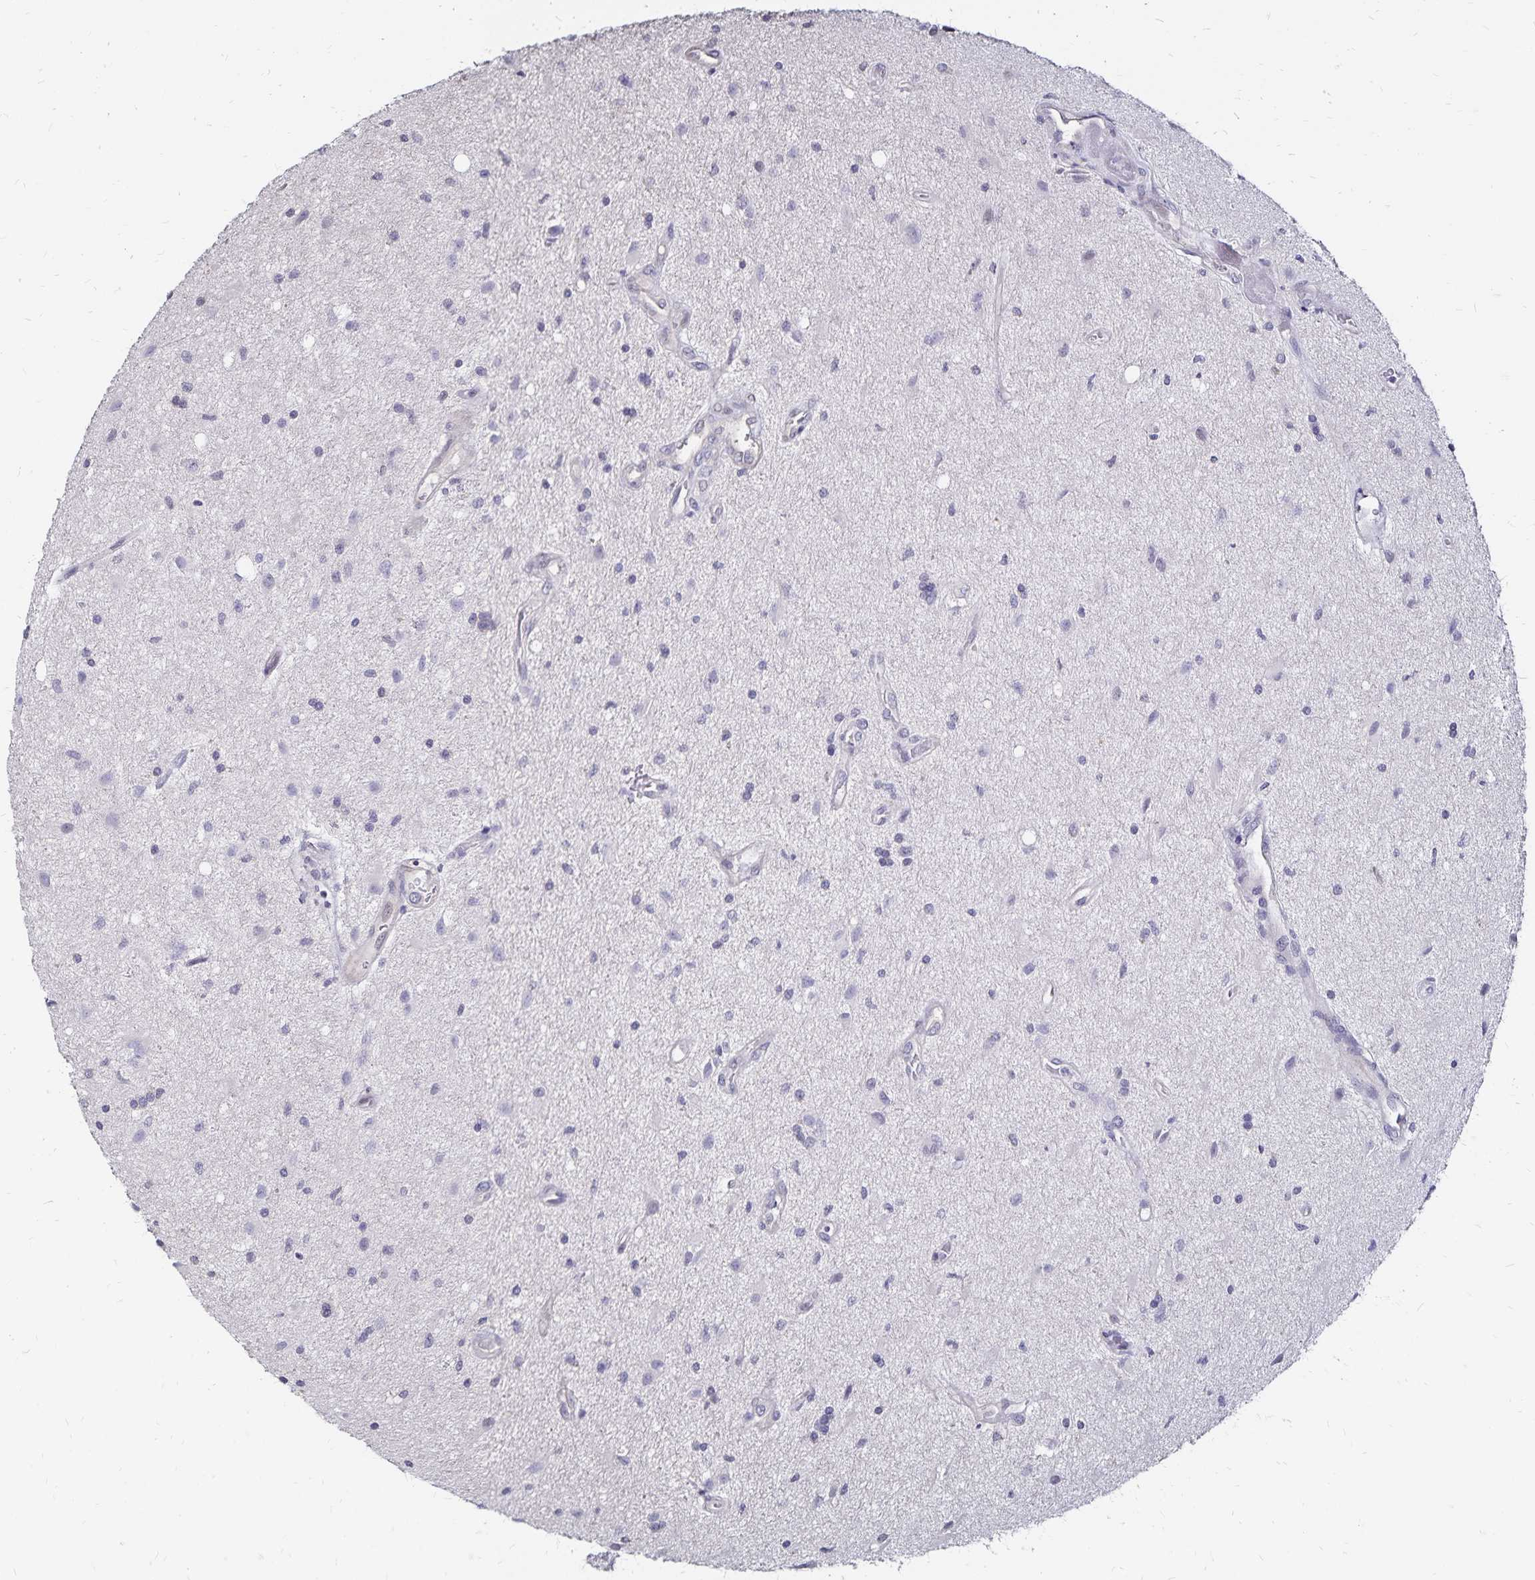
{"staining": {"intensity": "negative", "quantity": "none", "location": "none"}, "tissue": "glioma", "cell_type": "Tumor cells", "image_type": "cancer", "snomed": [{"axis": "morphology", "description": "Glioma, malignant, High grade"}, {"axis": "topography", "description": "Brain"}], "caption": "Histopathology image shows no significant protein expression in tumor cells of glioma.", "gene": "SLC5A1", "patient": {"sex": "male", "age": 67}}